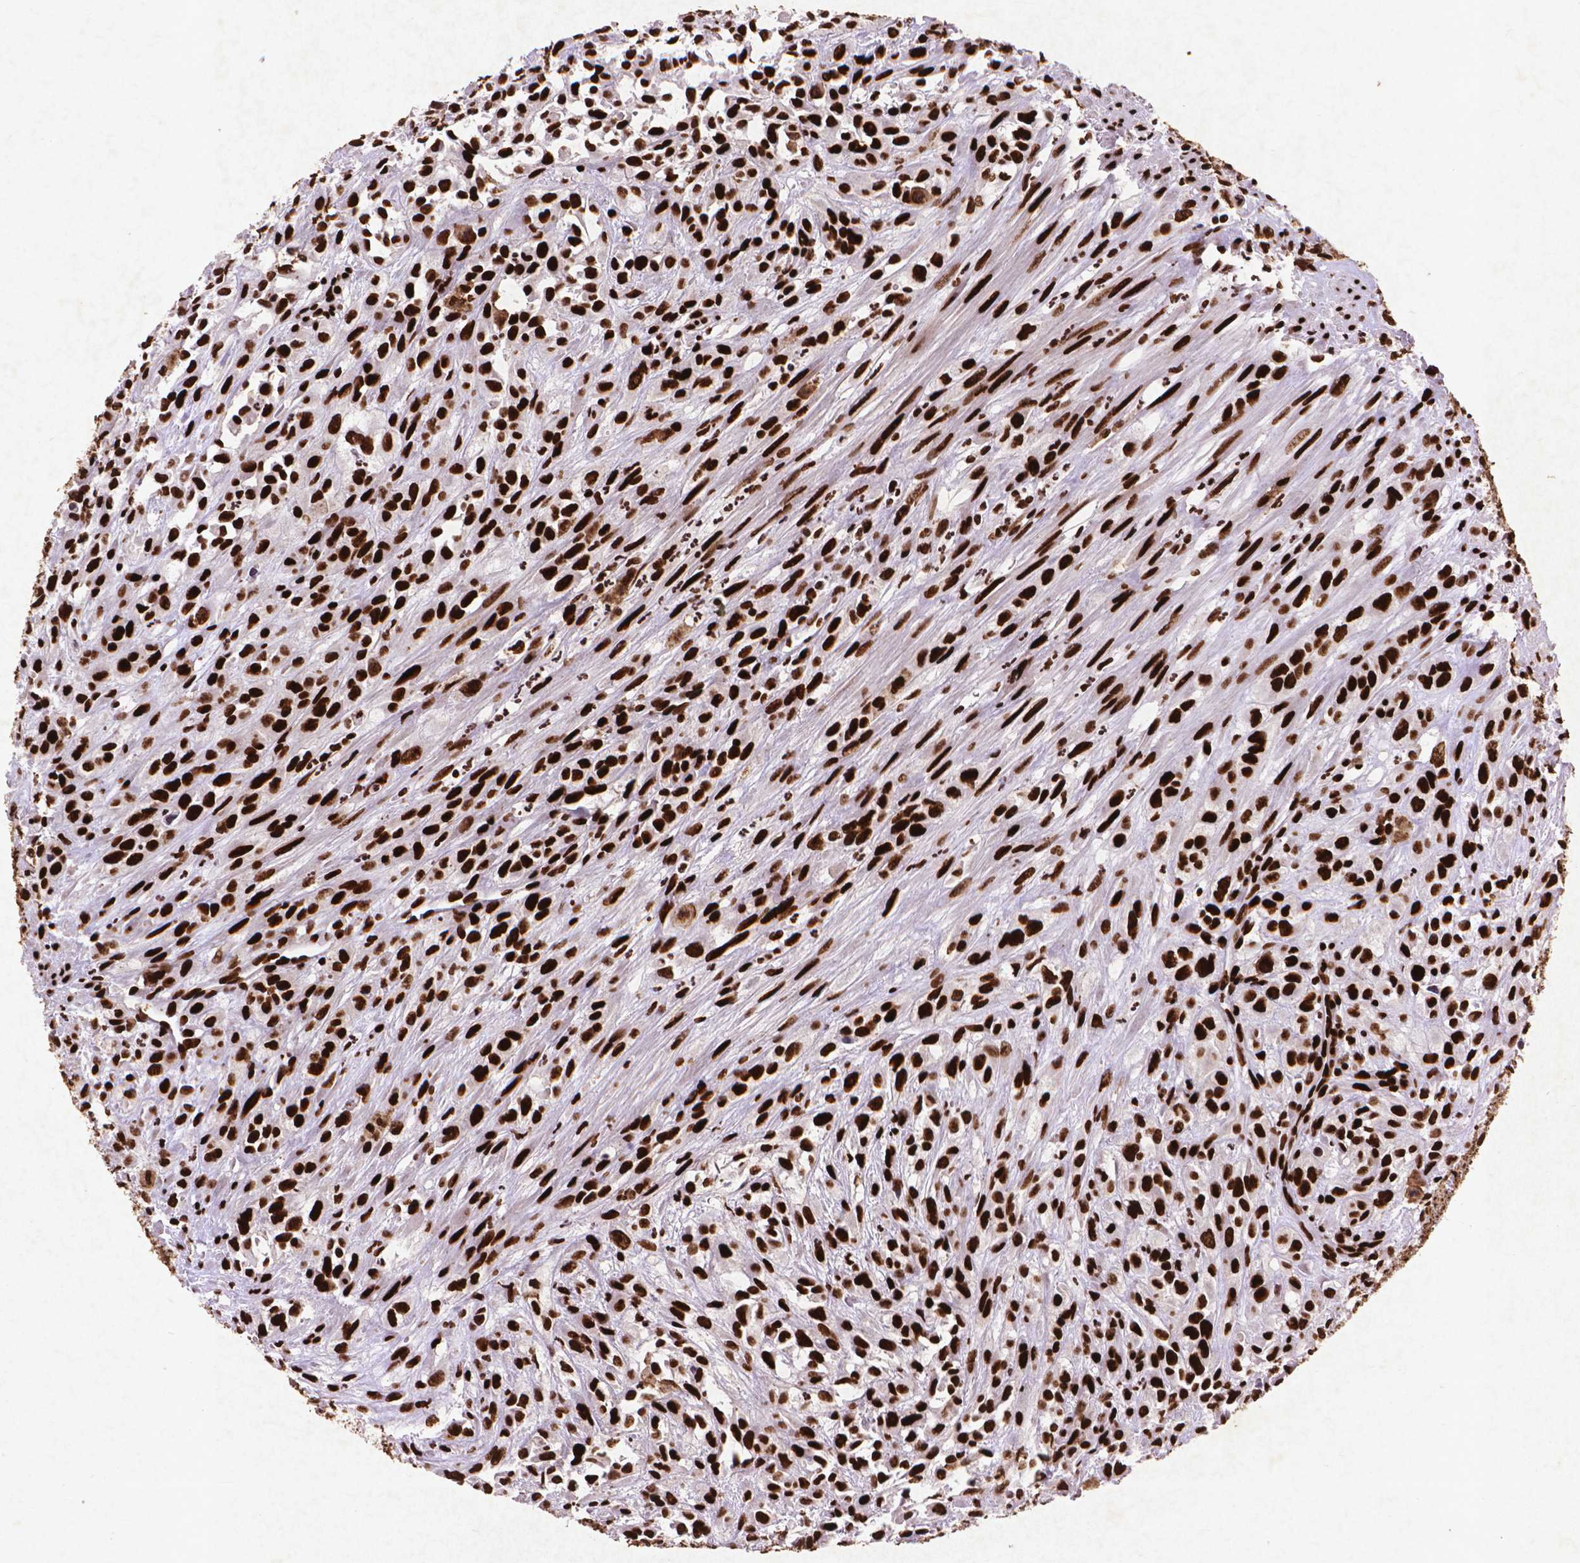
{"staining": {"intensity": "strong", "quantity": ">75%", "location": "nuclear"}, "tissue": "urothelial cancer", "cell_type": "Tumor cells", "image_type": "cancer", "snomed": [{"axis": "morphology", "description": "Urothelial carcinoma, High grade"}, {"axis": "topography", "description": "Urinary bladder"}], "caption": "Protein staining by immunohistochemistry (IHC) reveals strong nuclear staining in approximately >75% of tumor cells in urothelial carcinoma (high-grade).", "gene": "CITED2", "patient": {"sex": "male", "age": 67}}